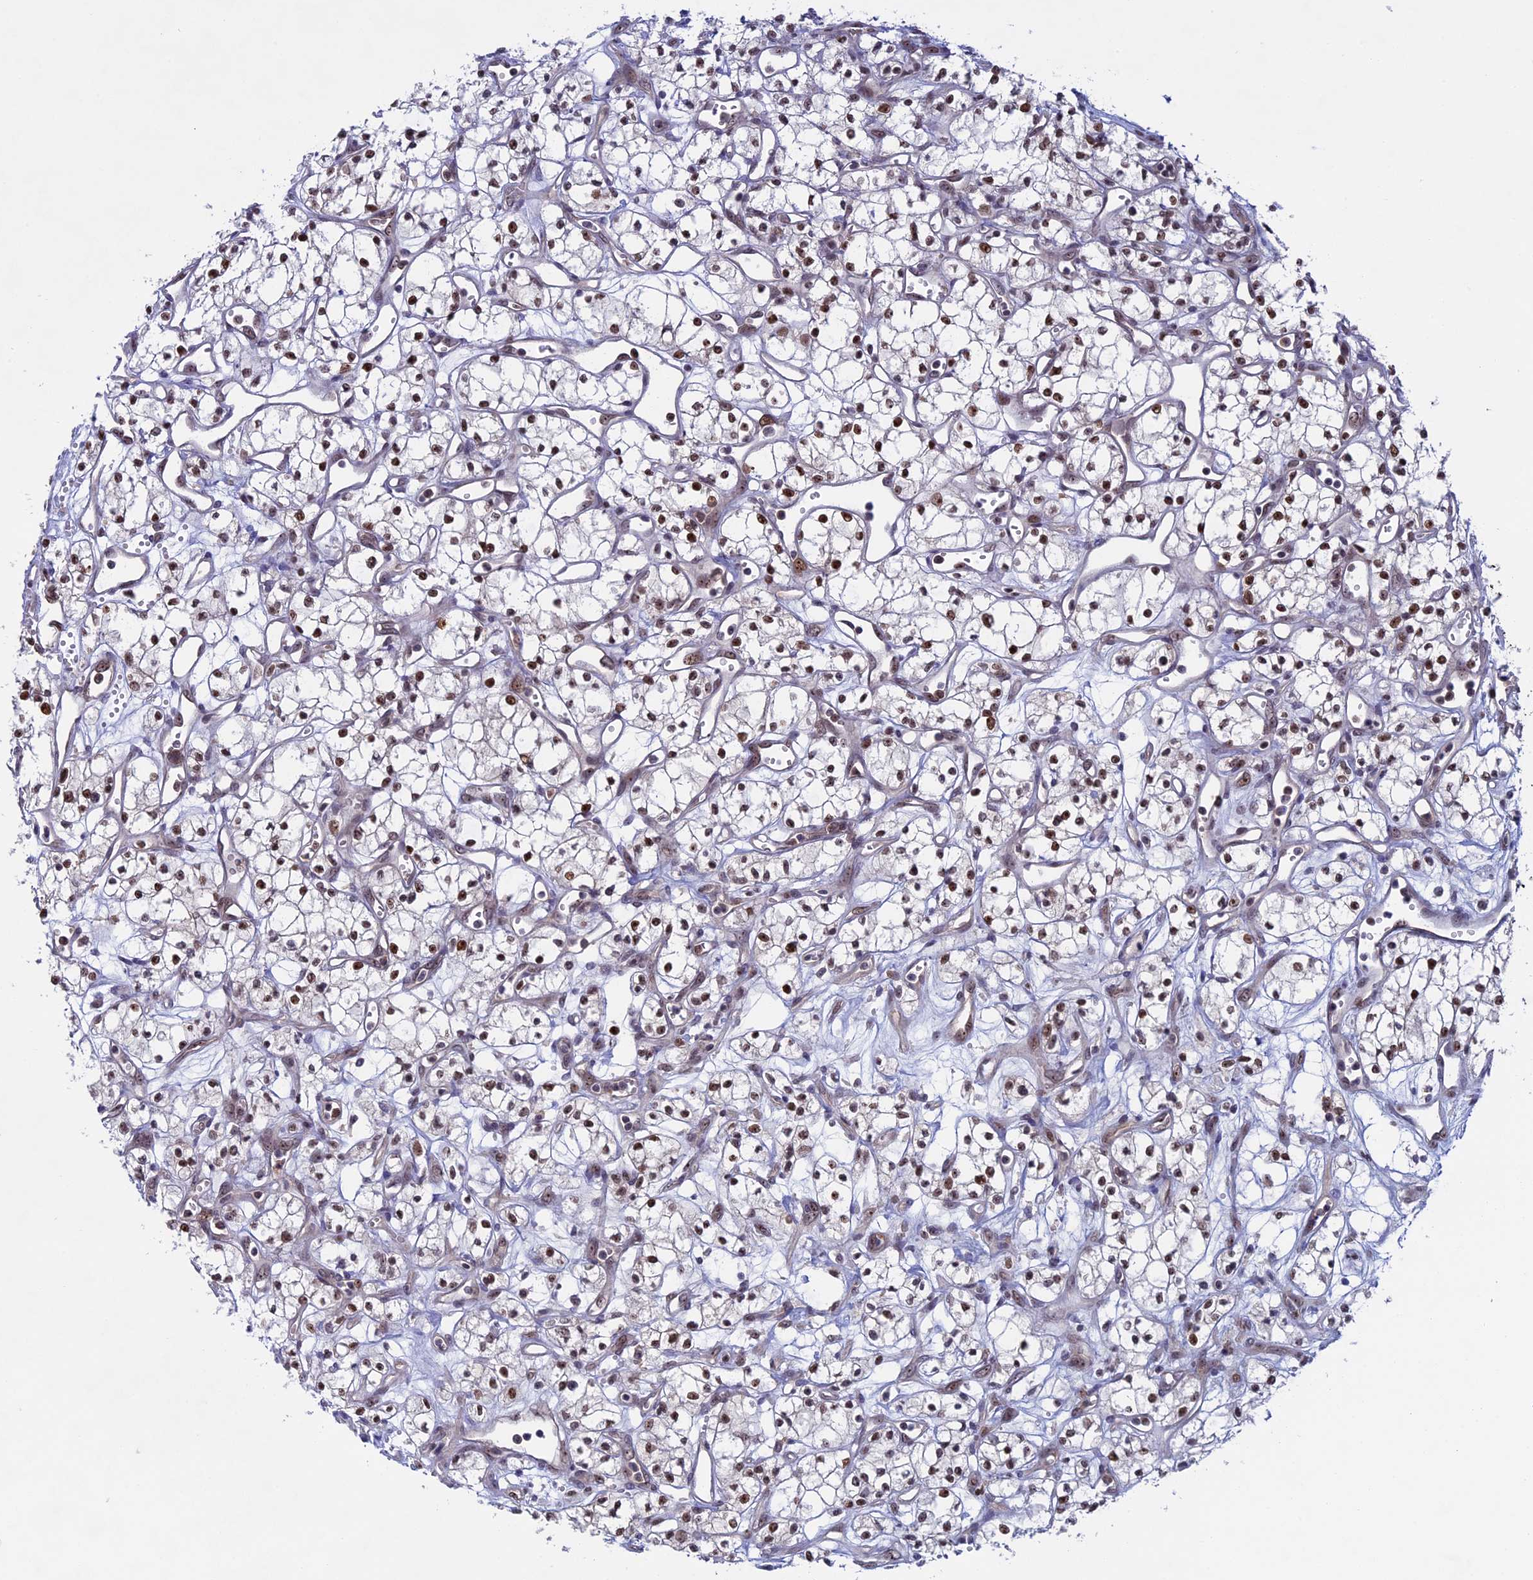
{"staining": {"intensity": "moderate", "quantity": ">75%", "location": "nuclear"}, "tissue": "renal cancer", "cell_type": "Tumor cells", "image_type": "cancer", "snomed": [{"axis": "morphology", "description": "Adenocarcinoma, NOS"}, {"axis": "topography", "description": "Kidney"}], "caption": "Immunohistochemistry (IHC) of adenocarcinoma (renal) exhibits medium levels of moderate nuclear expression in about >75% of tumor cells.", "gene": "CCDC86", "patient": {"sex": "male", "age": 59}}